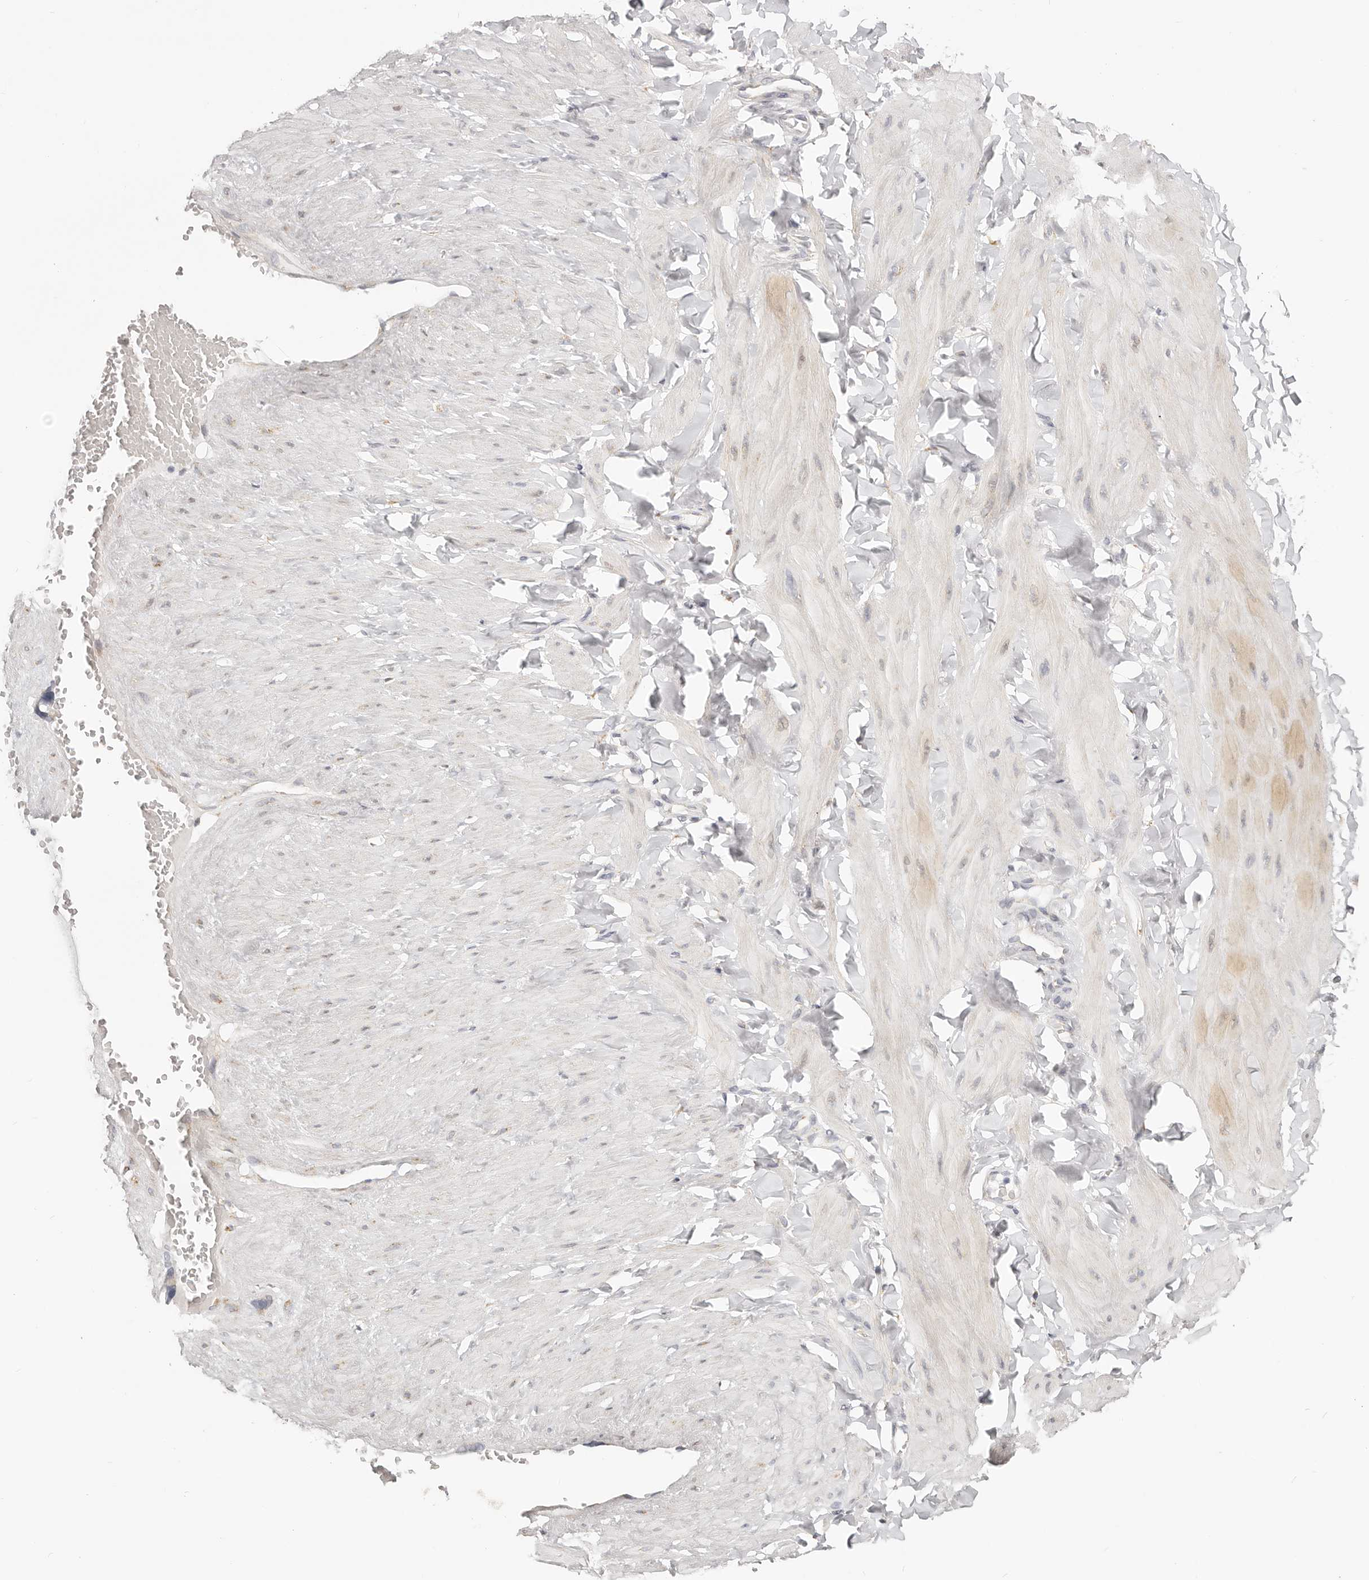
{"staining": {"intensity": "negative", "quantity": "none", "location": "none"}, "tissue": "adipose tissue", "cell_type": "Adipocytes", "image_type": "normal", "snomed": [{"axis": "morphology", "description": "Normal tissue, NOS"}, {"axis": "topography", "description": "Adipose tissue"}, {"axis": "topography", "description": "Vascular tissue"}, {"axis": "topography", "description": "Peripheral nerve tissue"}], "caption": "The IHC image has no significant expression in adipocytes of adipose tissue.", "gene": "IL32", "patient": {"sex": "male", "age": 25}}